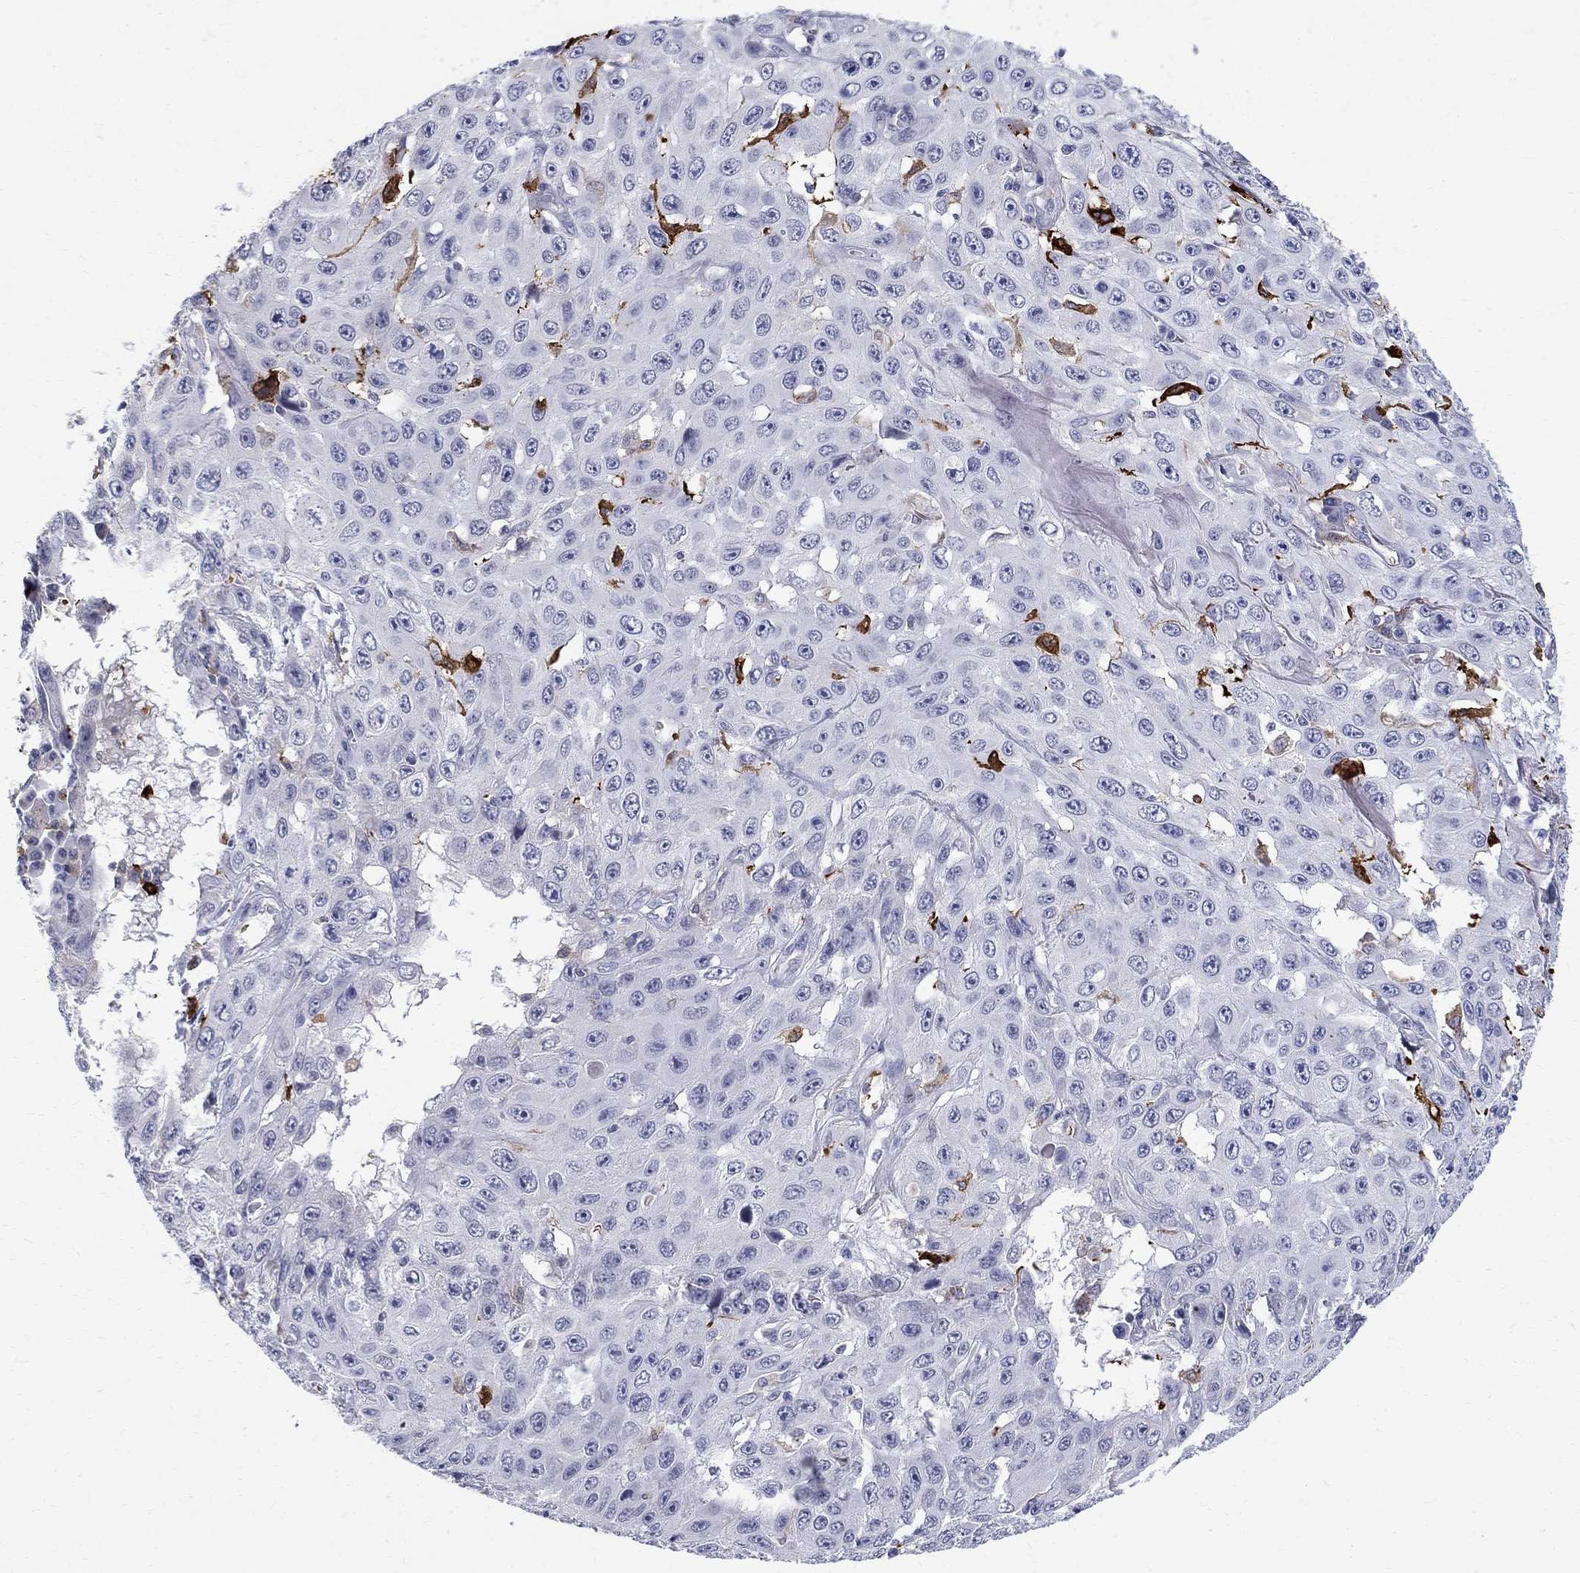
{"staining": {"intensity": "negative", "quantity": "none", "location": "none"}, "tissue": "skin cancer", "cell_type": "Tumor cells", "image_type": "cancer", "snomed": [{"axis": "morphology", "description": "Squamous cell carcinoma, NOS"}, {"axis": "topography", "description": "Skin"}], "caption": "A histopathology image of human skin cancer is negative for staining in tumor cells.", "gene": "AGER", "patient": {"sex": "male", "age": 82}}